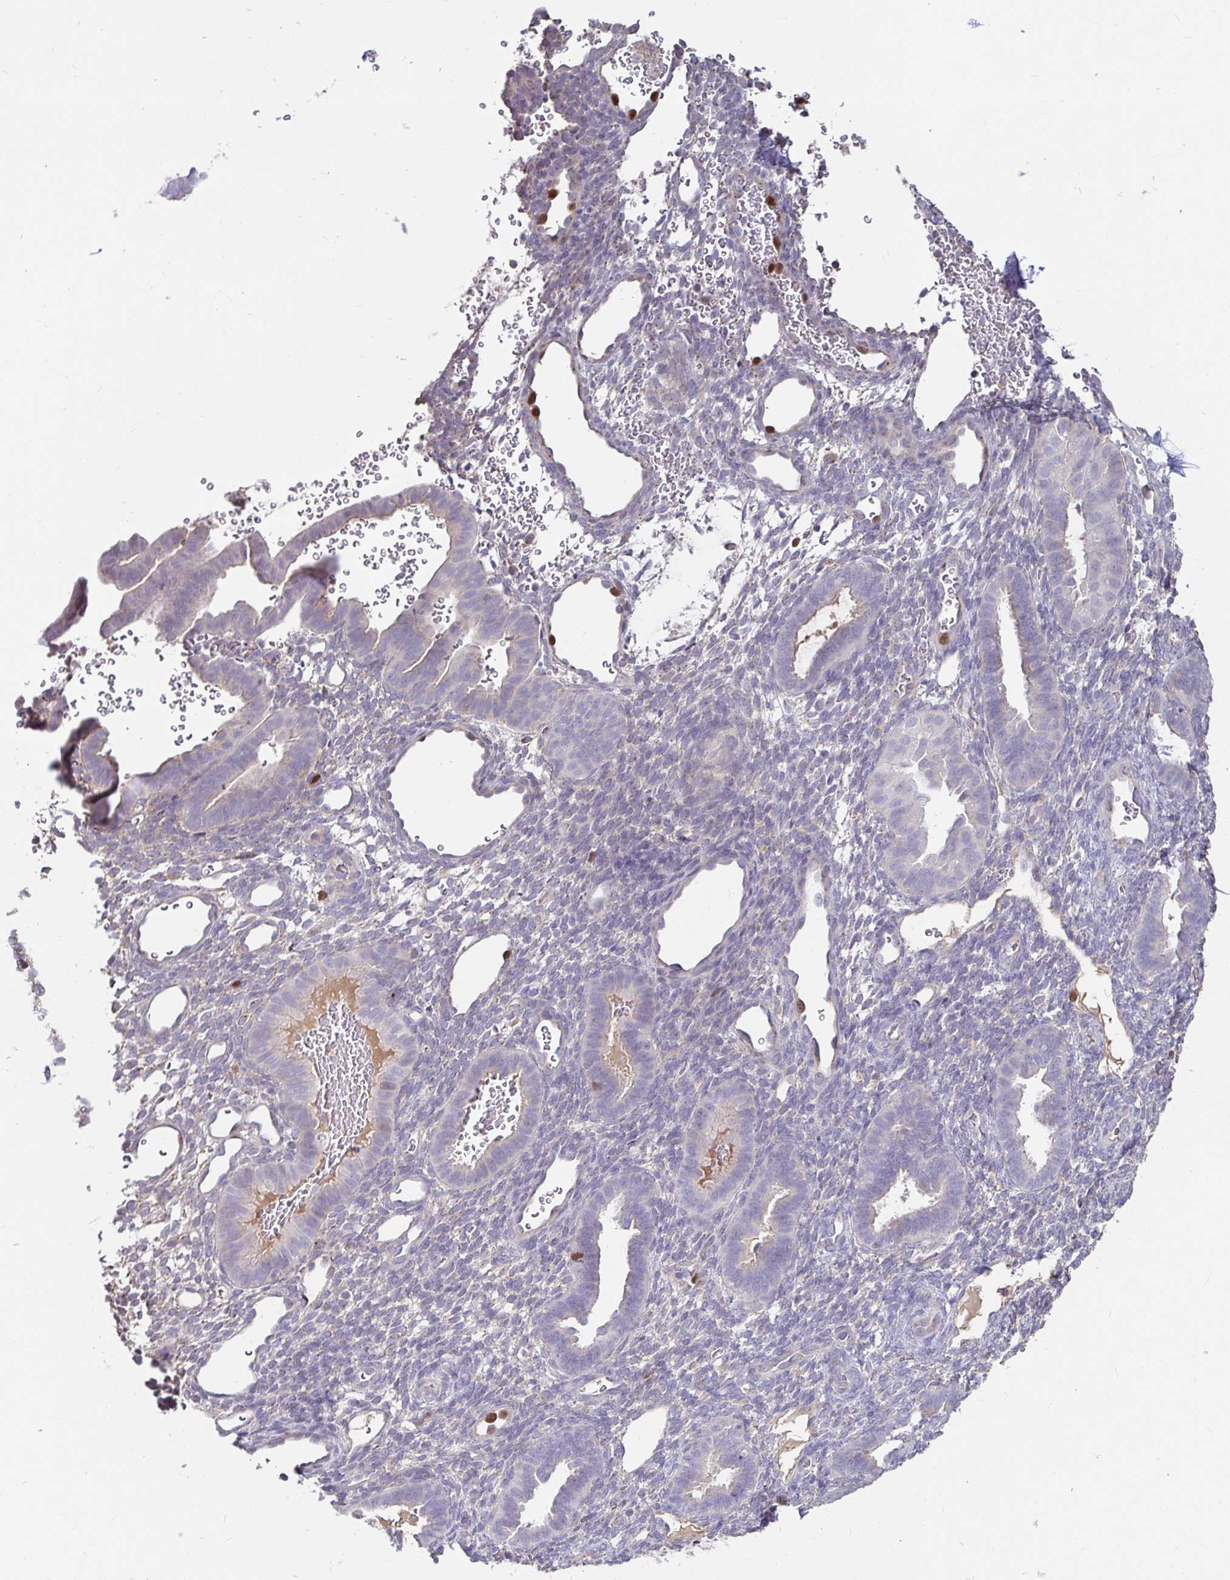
{"staining": {"intensity": "negative", "quantity": "none", "location": "none"}, "tissue": "endometrium", "cell_type": "Cells in endometrial stroma", "image_type": "normal", "snomed": [{"axis": "morphology", "description": "Normal tissue, NOS"}, {"axis": "topography", "description": "Endometrium"}], "caption": "Cells in endometrial stroma are negative for protein expression in benign human endometrium. (IHC, brightfield microscopy, high magnification).", "gene": "ANLN", "patient": {"sex": "female", "age": 34}}